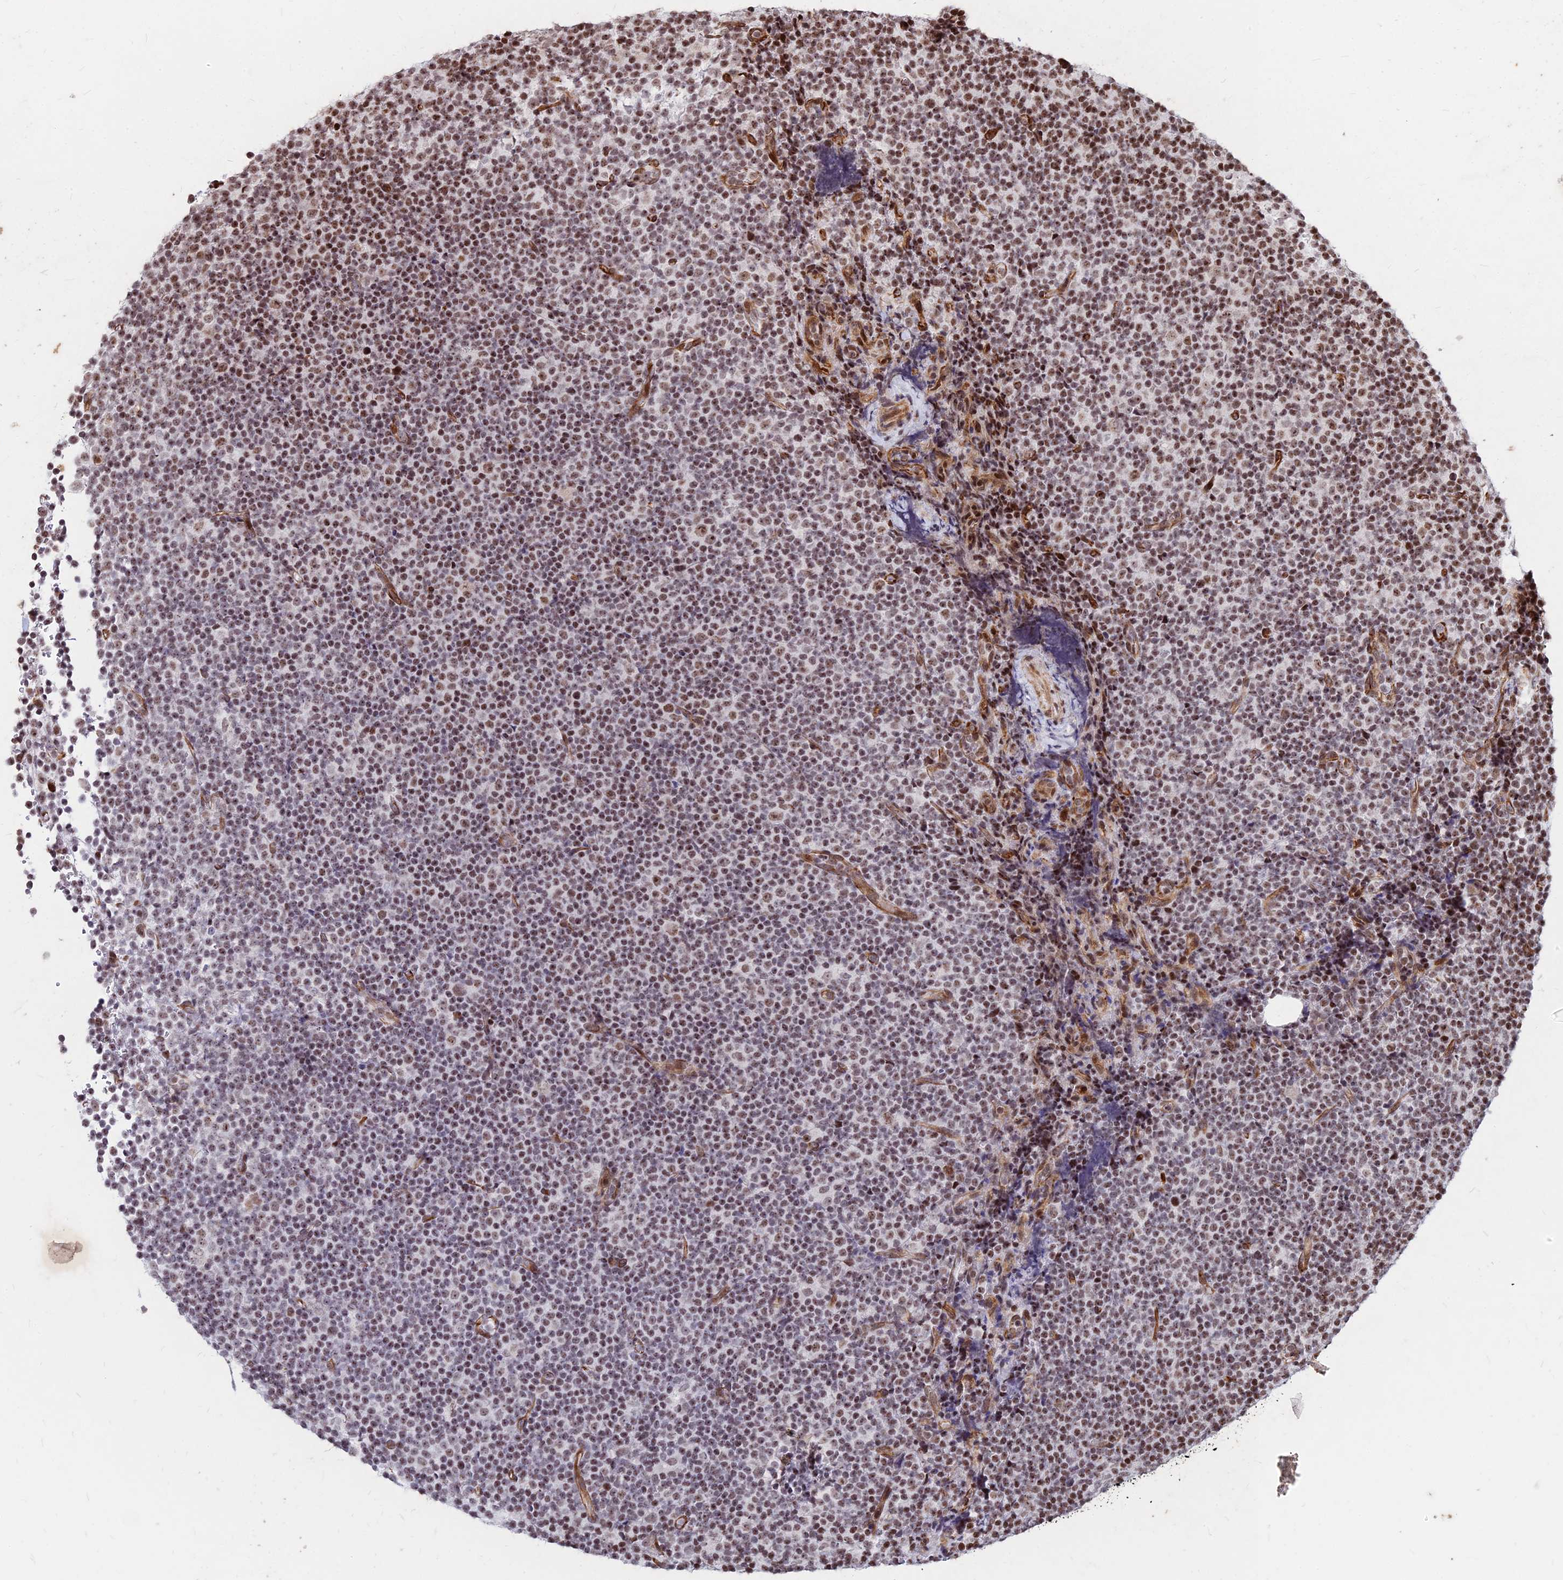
{"staining": {"intensity": "moderate", "quantity": ">75%", "location": "nuclear"}, "tissue": "lymphoma", "cell_type": "Tumor cells", "image_type": "cancer", "snomed": [{"axis": "morphology", "description": "Malignant lymphoma, non-Hodgkin's type, Low grade"}, {"axis": "topography", "description": "Lymph node"}], "caption": "Malignant lymphoma, non-Hodgkin's type (low-grade) stained for a protein demonstrates moderate nuclear positivity in tumor cells. The protein of interest is shown in brown color, while the nuclei are stained blue.", "gene": "NYAP2", "patient": {"sex": "female", "age": 67}}